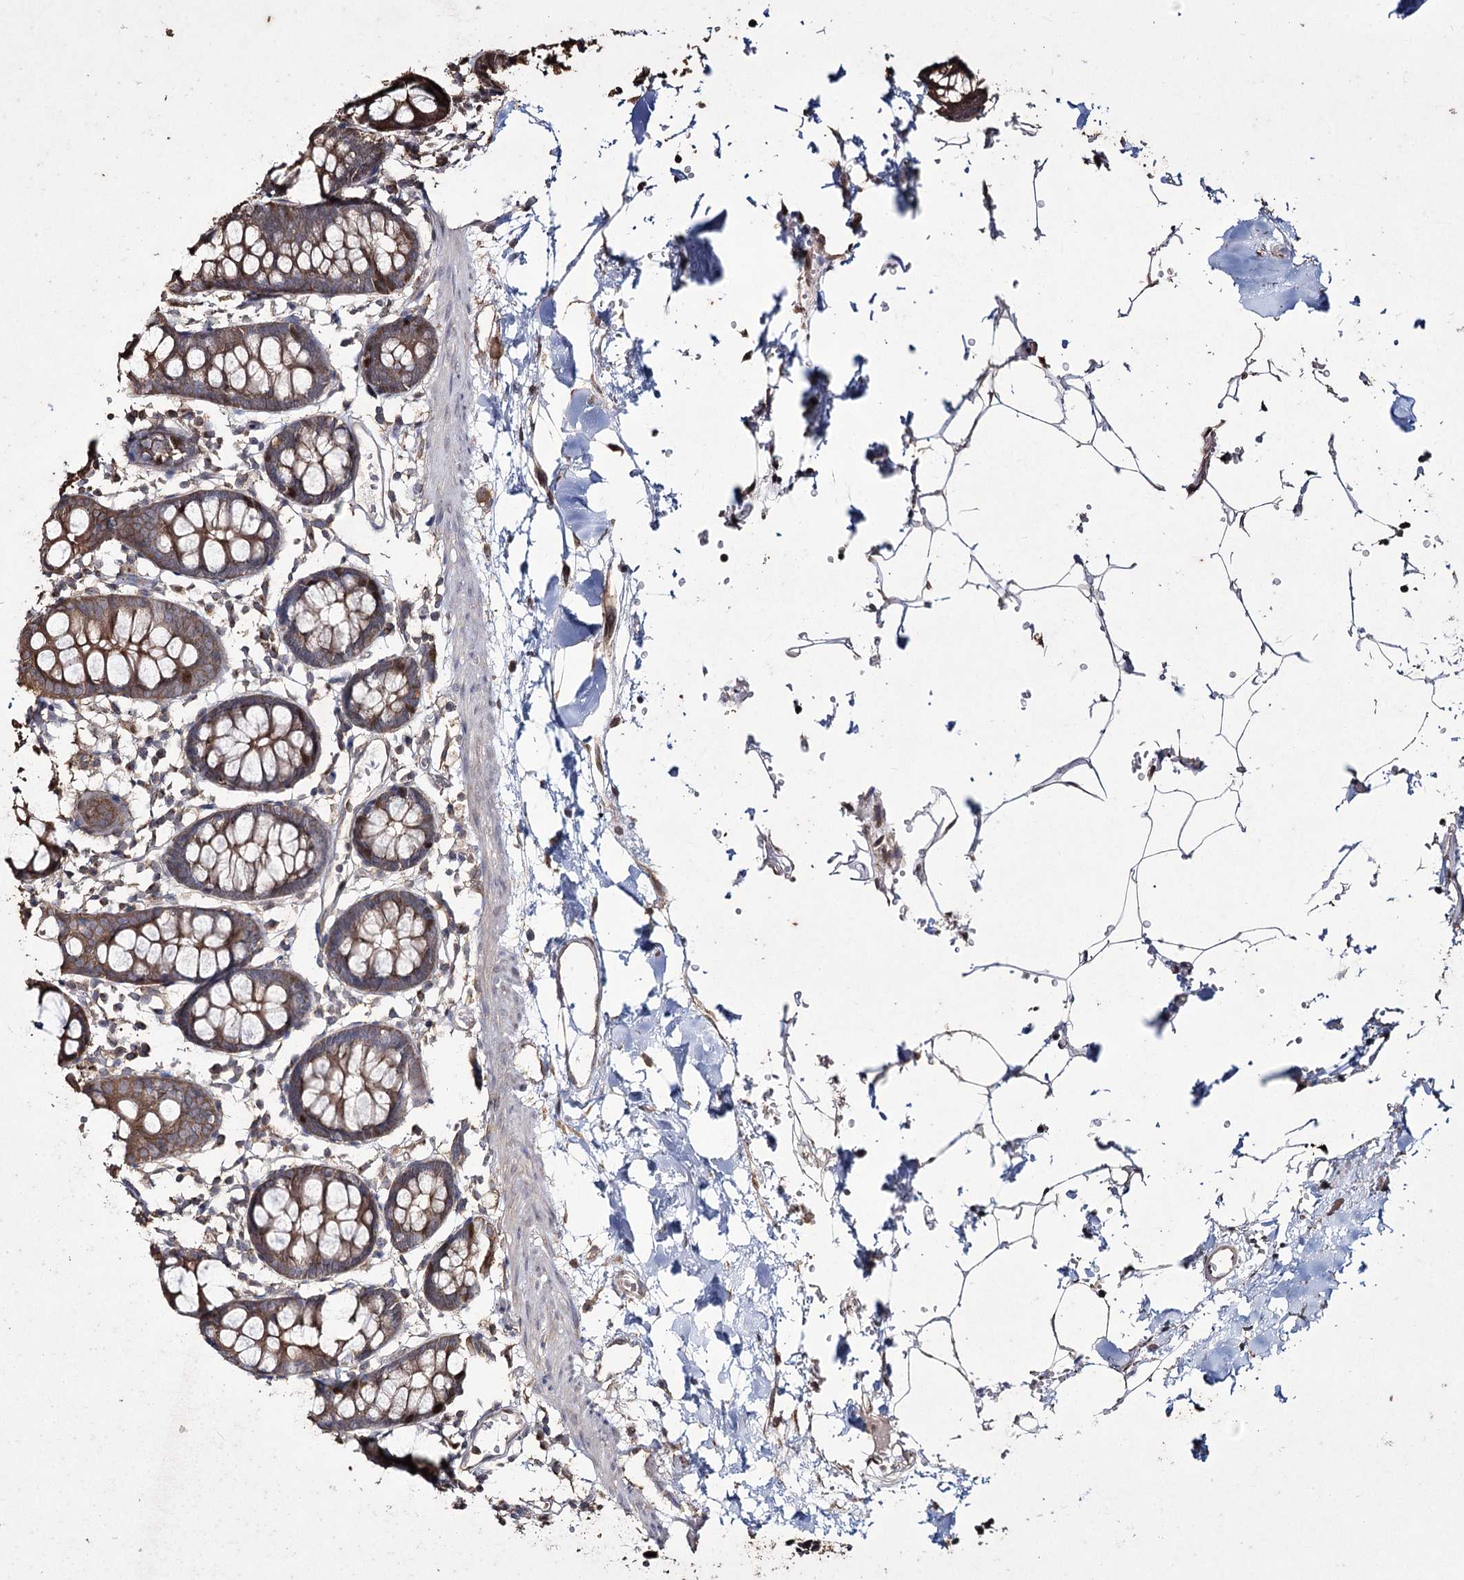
{"staining": {"intensity": "moderate", "quantity": ">75%", "location": "cytoplasmic/membranous"}, "tissue": "colon", "cell_type": "Endothelial cells", "image_type": "normal", "snomed": [{"axis": "morphology", "description": "Normal tissue, NOS"}, {"axis": "topography", "description": "Colon"}], "caption": "Immunohistochemical staining of unremarkable human colon demonstrates medium levels of moderate cytoplasmic/membranous positivity in about >75% of endothelial cells.", "gene": "PRC1", "patient": {"sex": "male", "age": 75}}